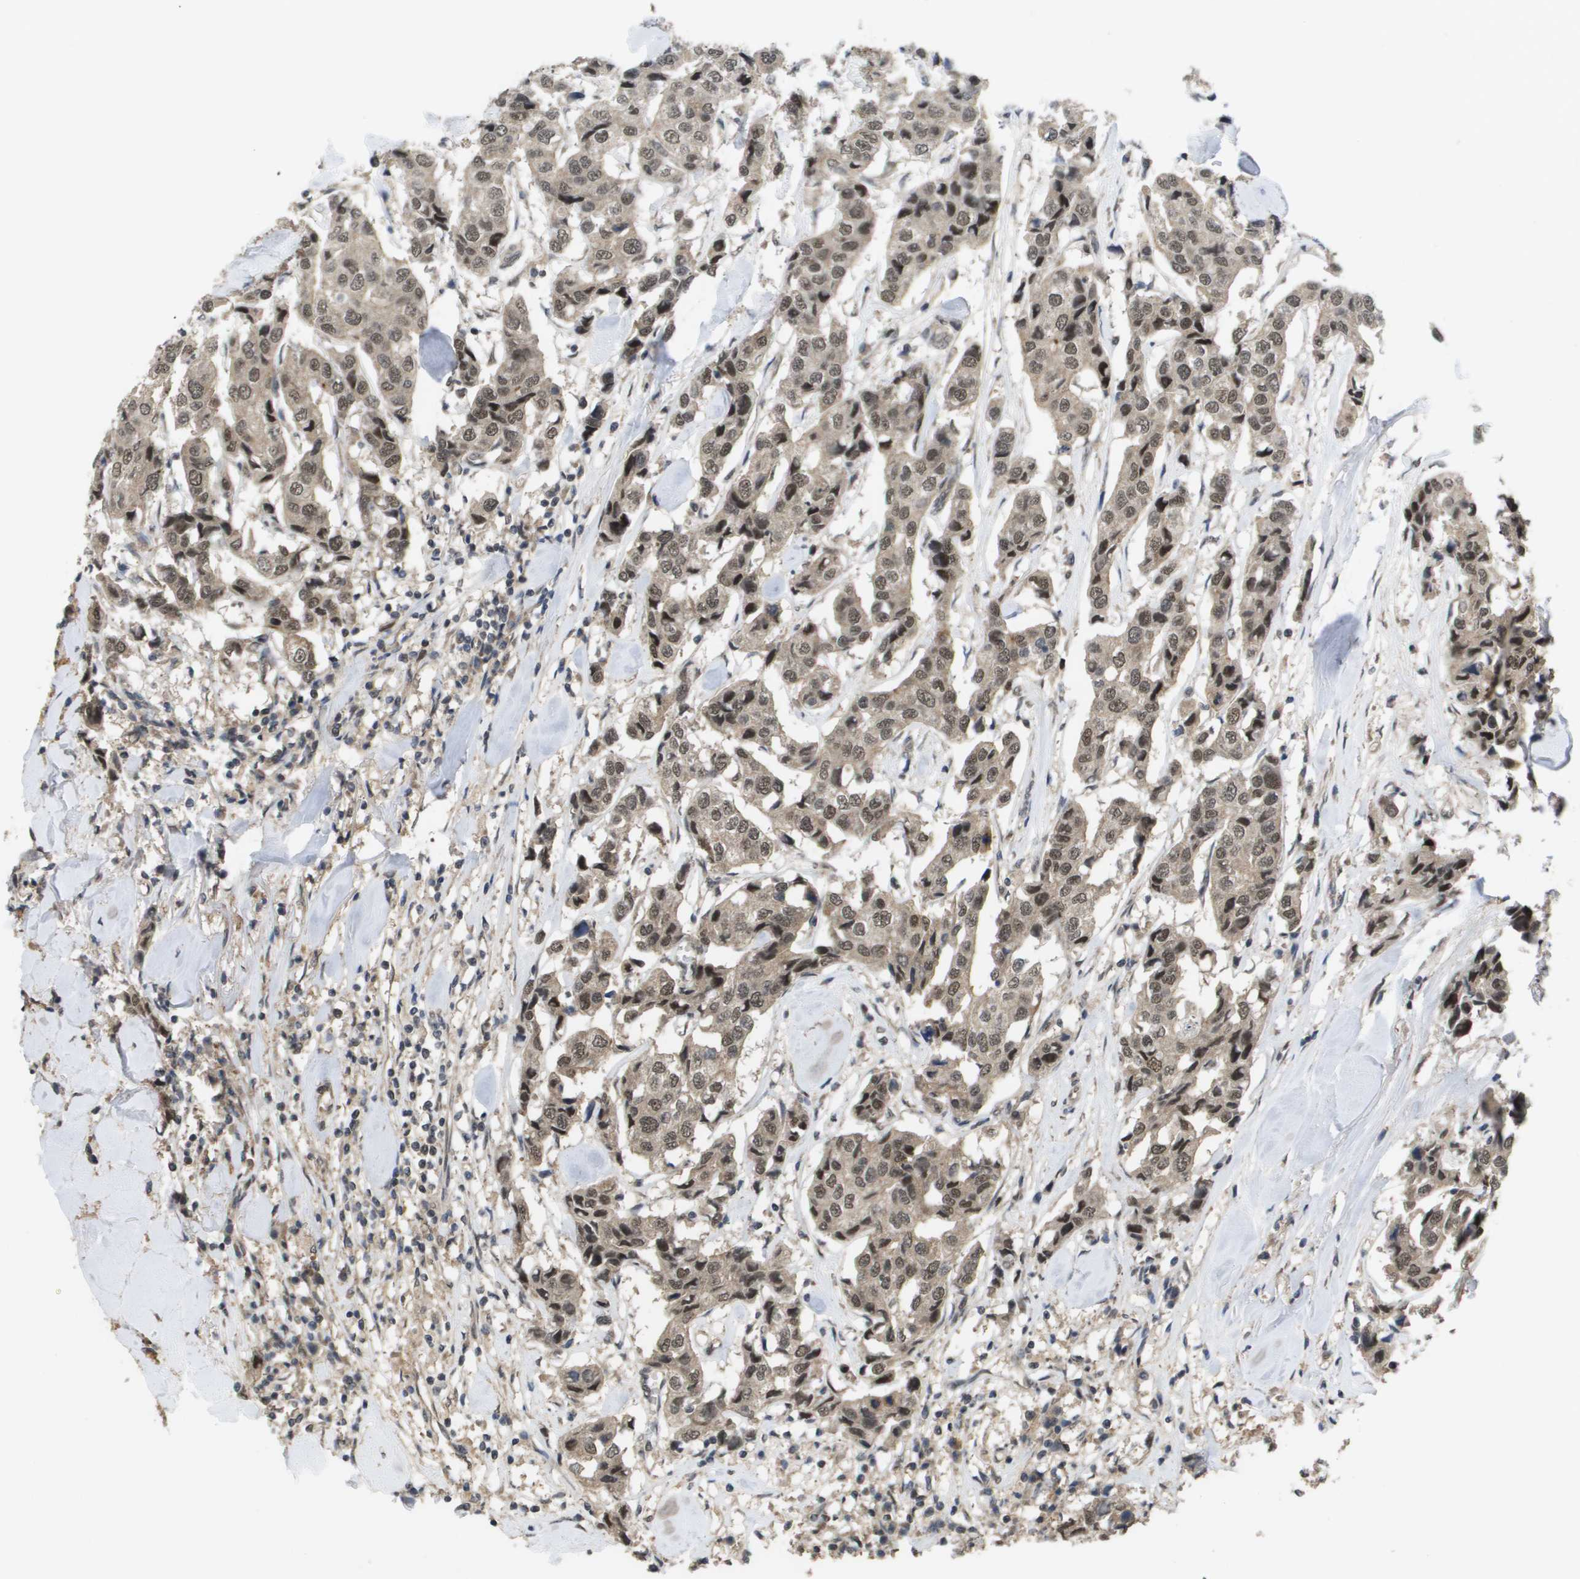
{"staining": {"intensity": "moderate", "quantity": ">75%", "location": "cytoplasmic/membranous,nuclear"}, "tissue": "breast cancer", "cell_type": "Tumor cells", "image_type": "cancer", "snomed": [{"axis": "morphology", "description": "Duct carcinoma"}, {"axis": "topography", "description": "Breast"}], "caption": "Immunohistochemical staining of human breast infiltrating ductal carcinoma exhibits moderate cytoplasmic/membranous and nuclear protein positivity in approximately >75% of tumor cells.", "gene": "AMBRA1", "patient": {"sex": "female", "age": 80}}